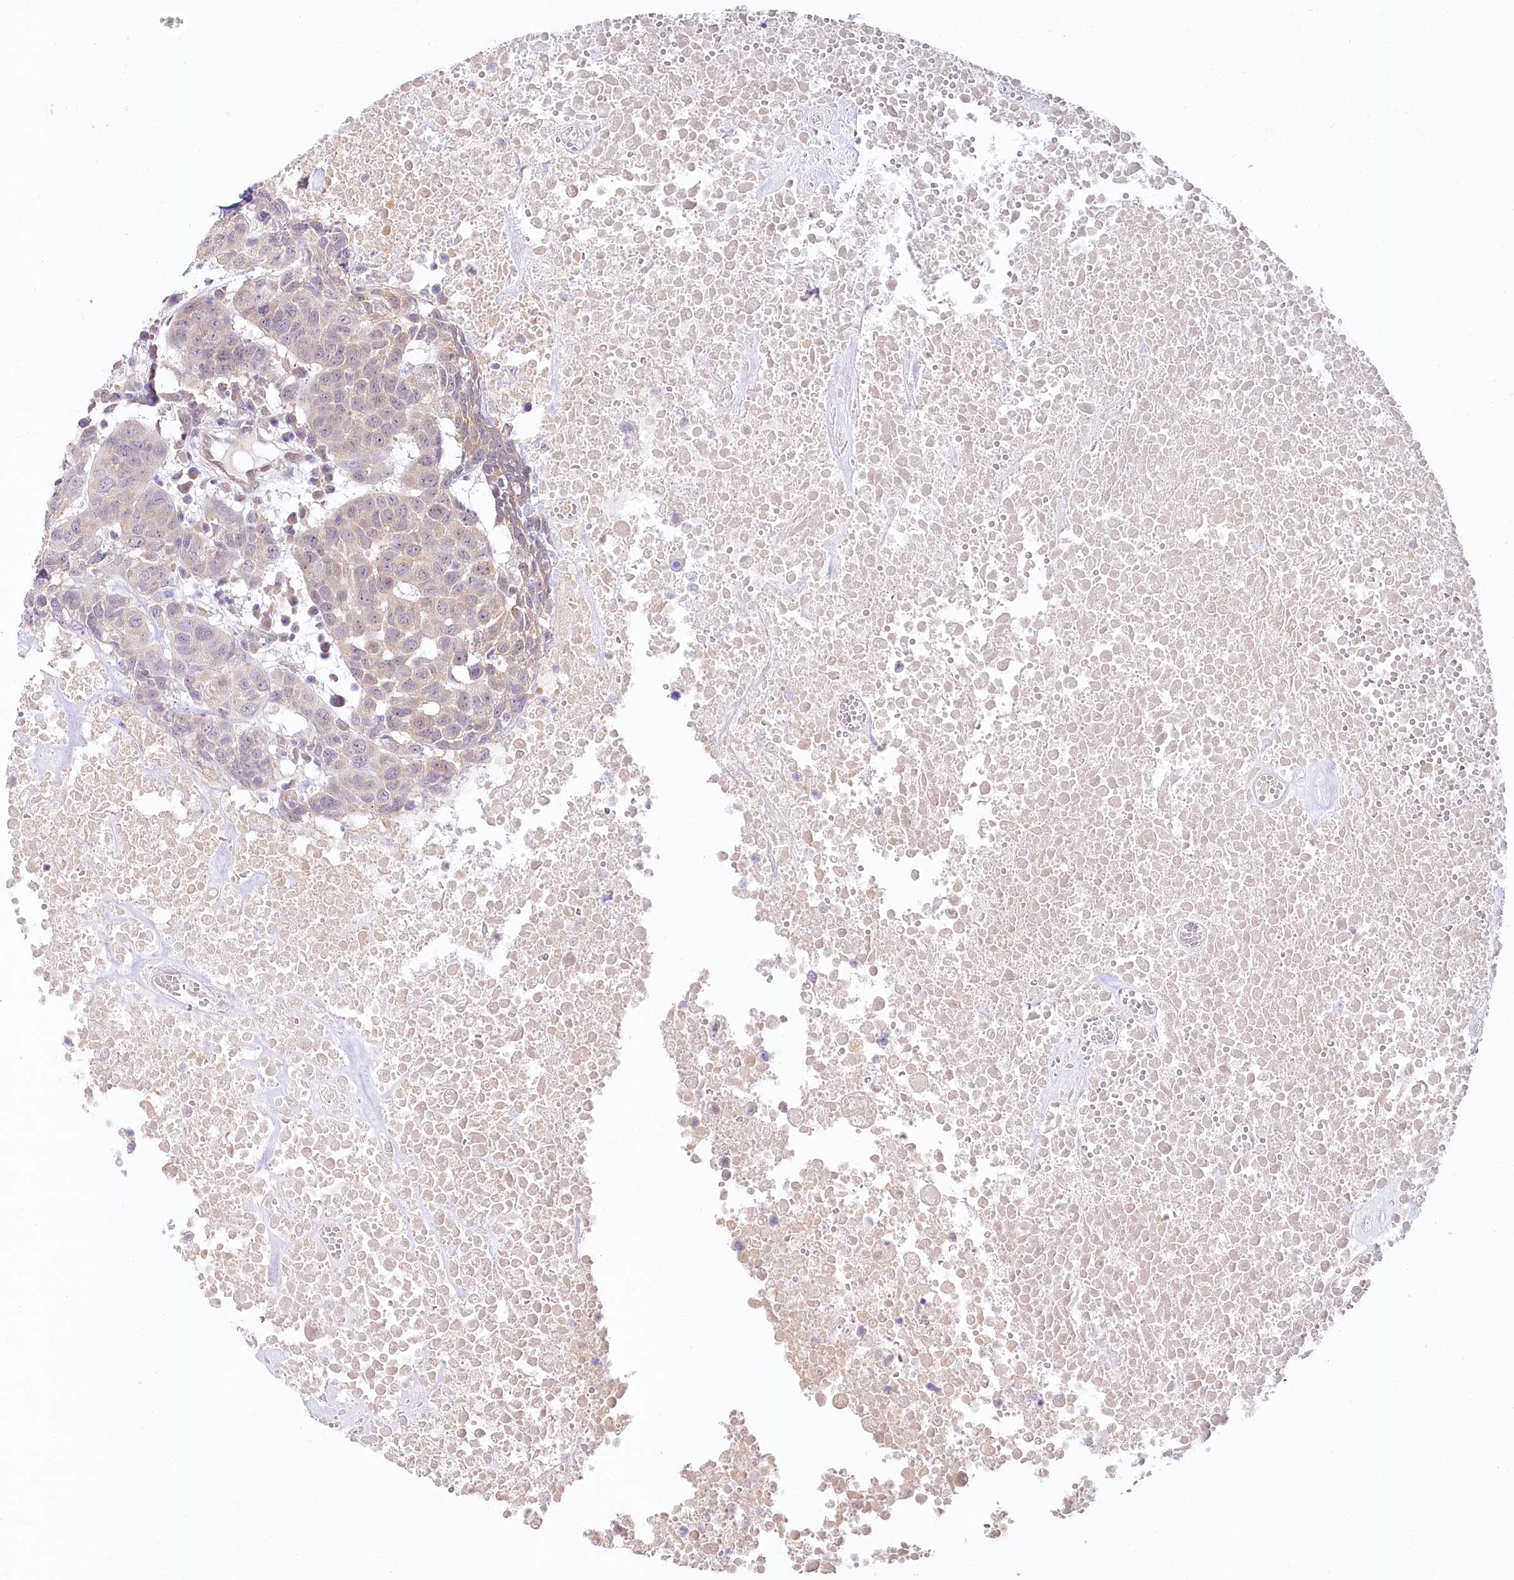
{"staining": {"intensity": "negative", "quantity": "none", "location": "none"}, "tissue": "head and neck cancer", "cell_type": "Tumor cells", "image_type": "cancer", "snomed": [{"axis": "morphology", "description": "Squamous cell carcinoma, NOS"}, {"axis": "topography", "description": "Head-Neck"}], "caption": "This is an immunohistochemistry (IHC) photomicrograph of head and neck cancer (squamous cell carcinoma). There is no positivity in tumor cells.", "gene": "AAMDC", "patient": {"sex": "male", "age": 66}}